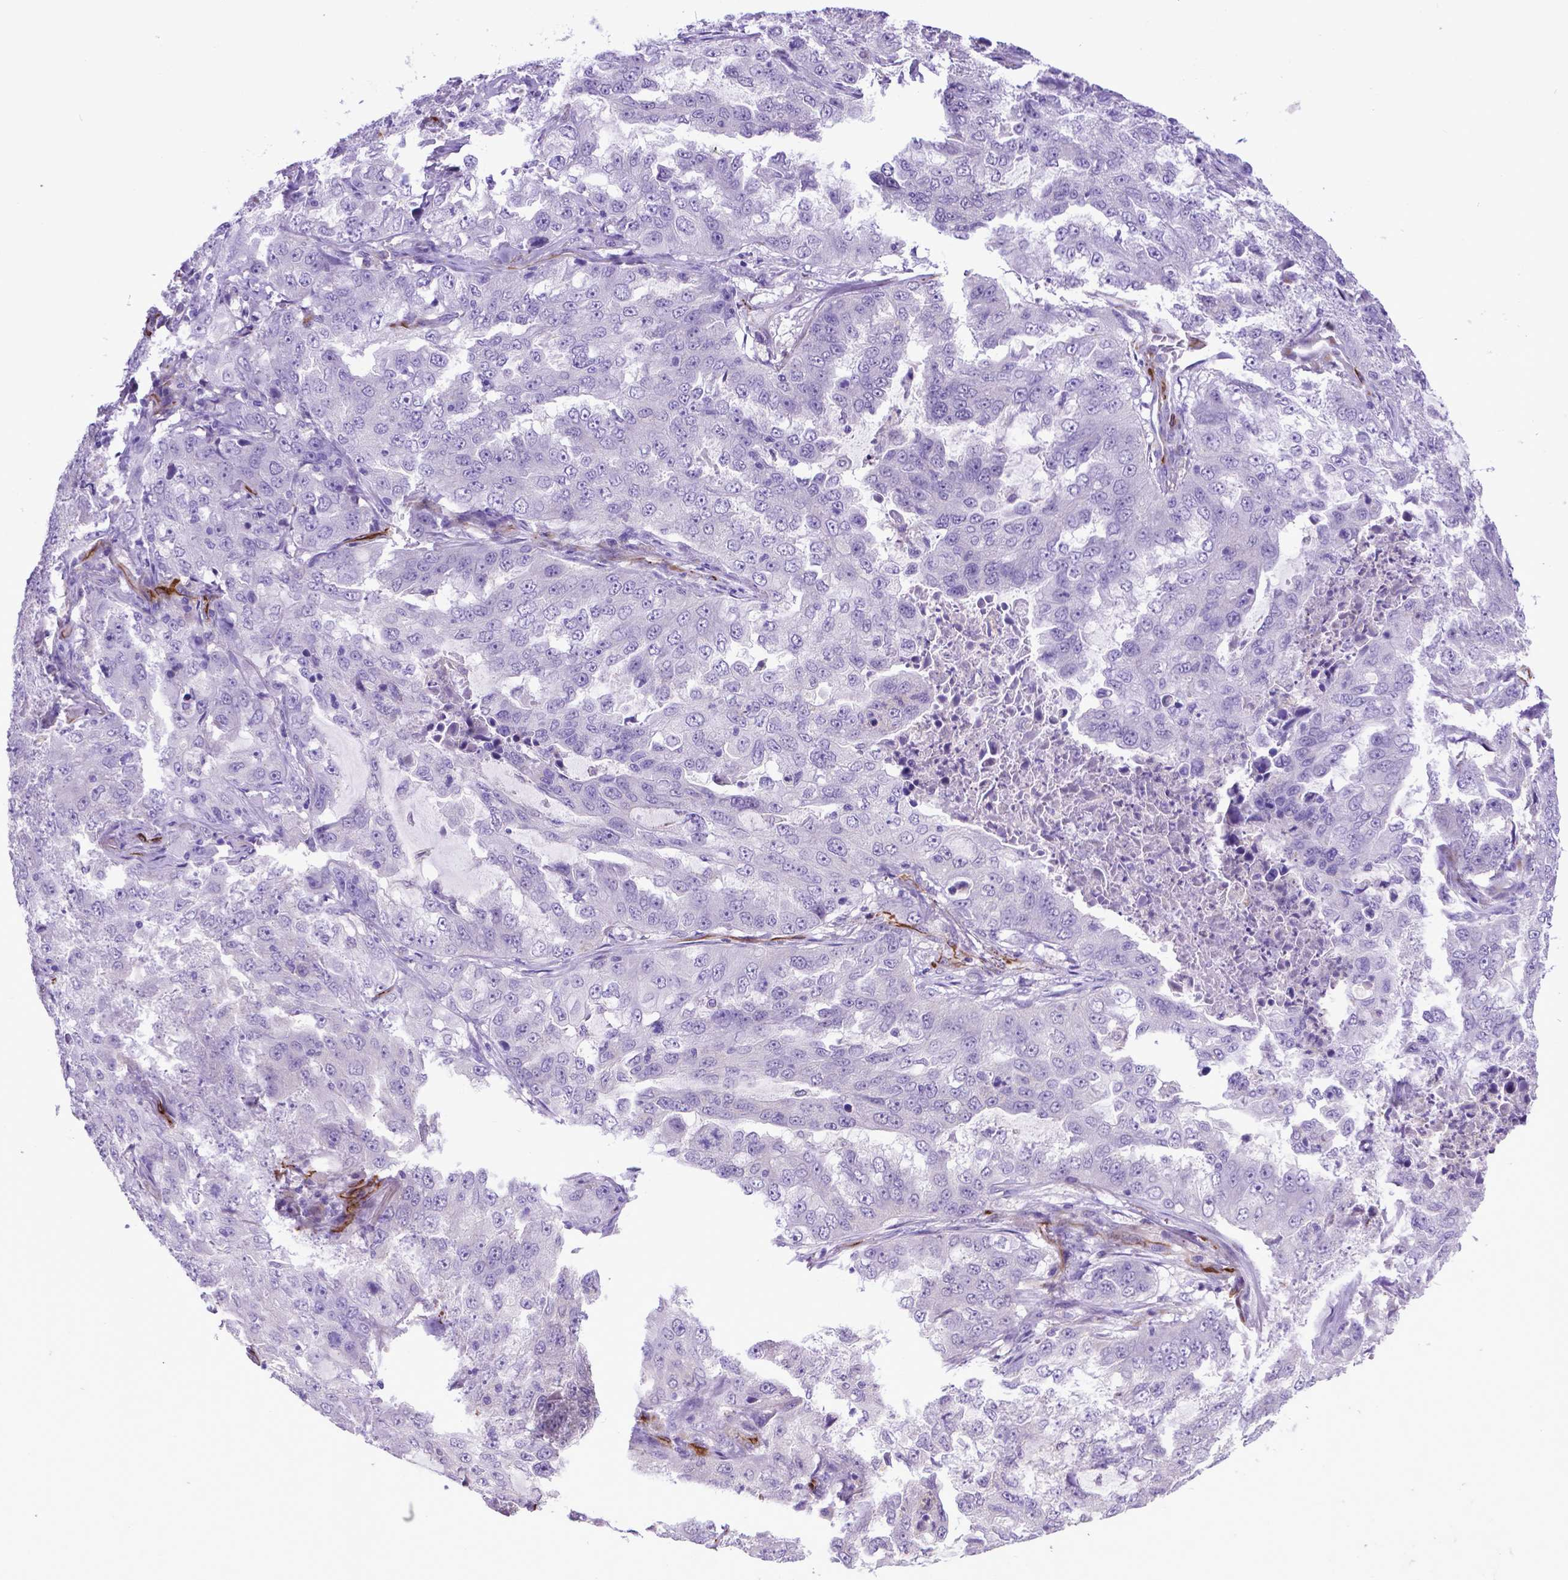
{"staining": {"intensity": "negative", "quantity": "none", "location": "none"}, "tissue": "lung cancer", "cell_type": "Tumor cells", "image_type": "cancer", "snomed": [{"axis": "morphology", "description": "Adenocarcinoma, NOS"}, {"axis": "topography", "description": "Lung"}], "caption": "Tumor cells show no significant staining in adenocarcinoma (lung).", "gene": "LZTR1", "patient": {"sex": "female", "age": 61}}